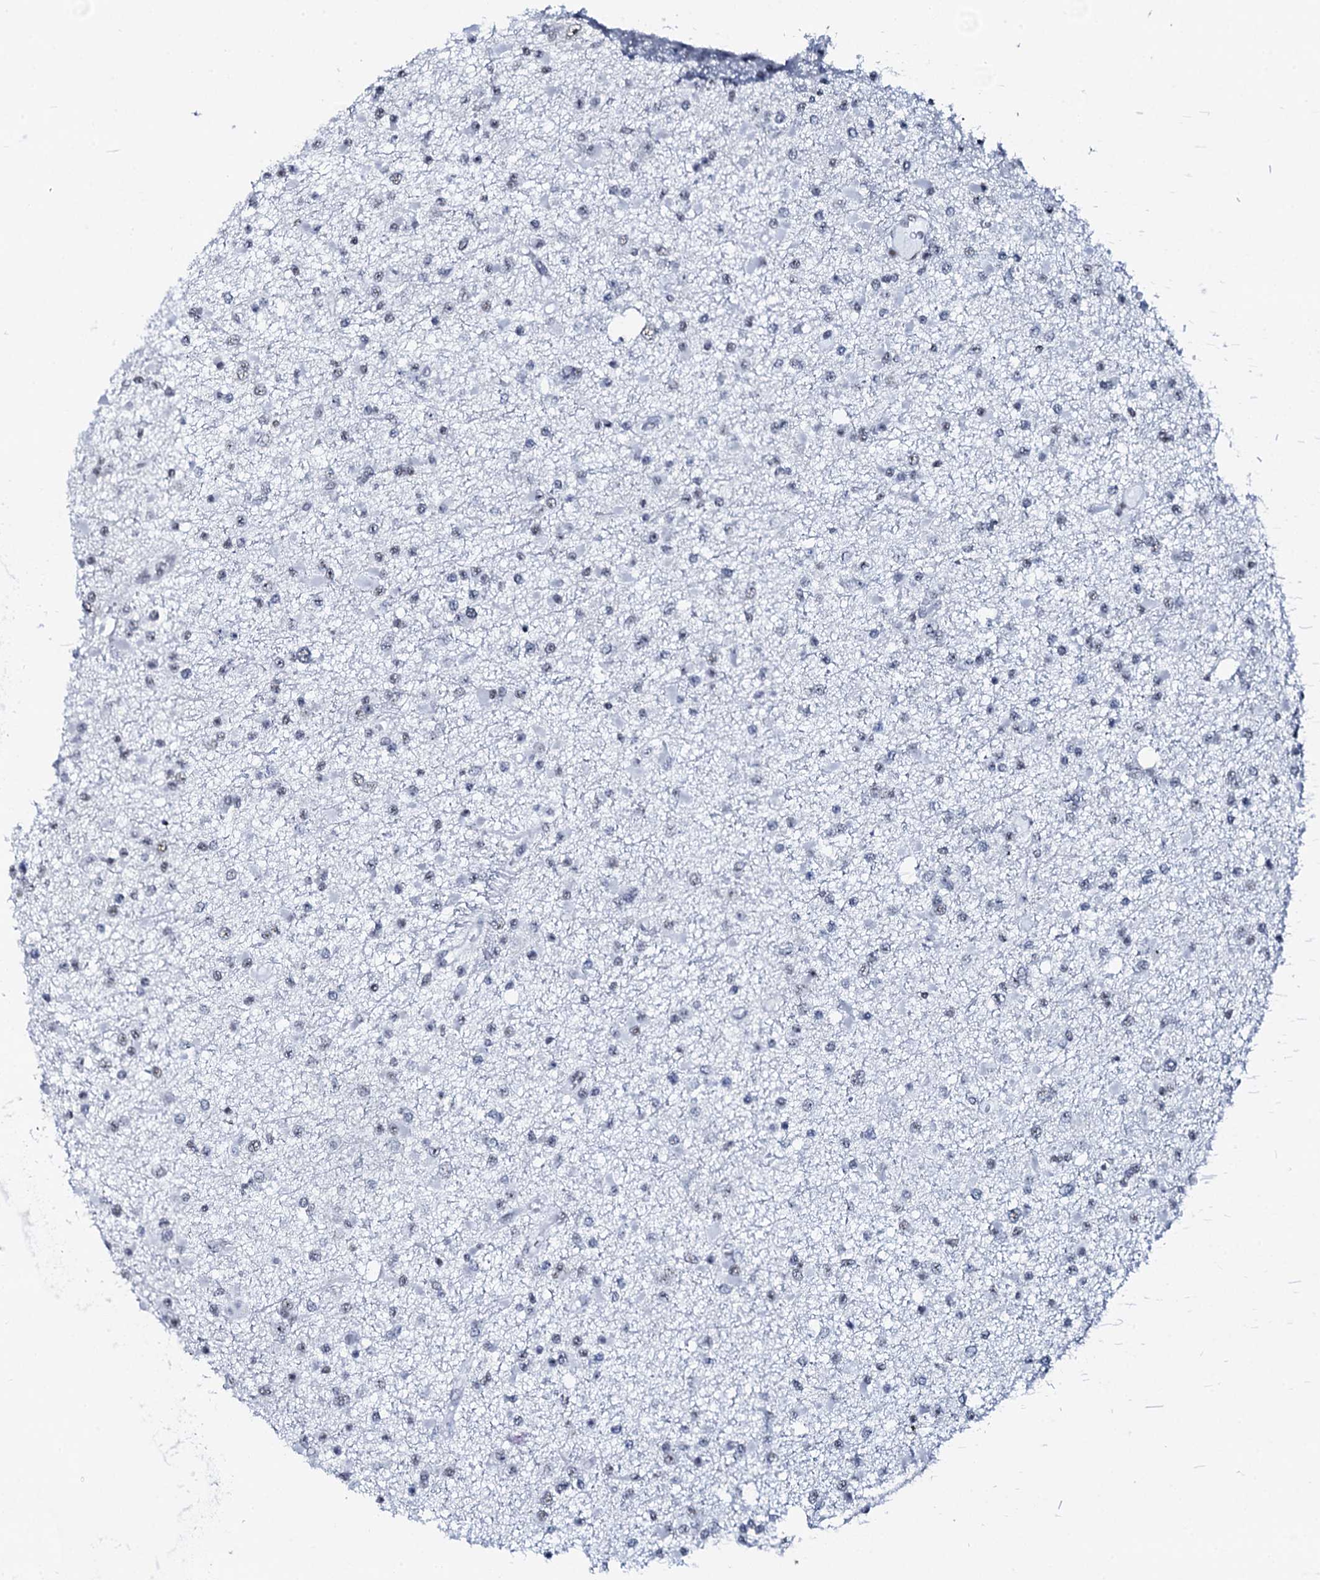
{"staining": {"intensity": "weak", "quantity": "<25%", "location": "nuclear"}, "tissue": "glioma", "cell_type": "Tumor cells", "image_type": "cancer", "snomed": [{"axis": "morphology", "description": "Glioma, malignant, Low grade"}, {"axis": "topography", "description": "Brain"}], "caption": "This is an IHC micrograph of human glioma. There is no positivity in tumor cells.", "gene": "NKAPD1", "patient": {"sex": "female", "age": 22}}